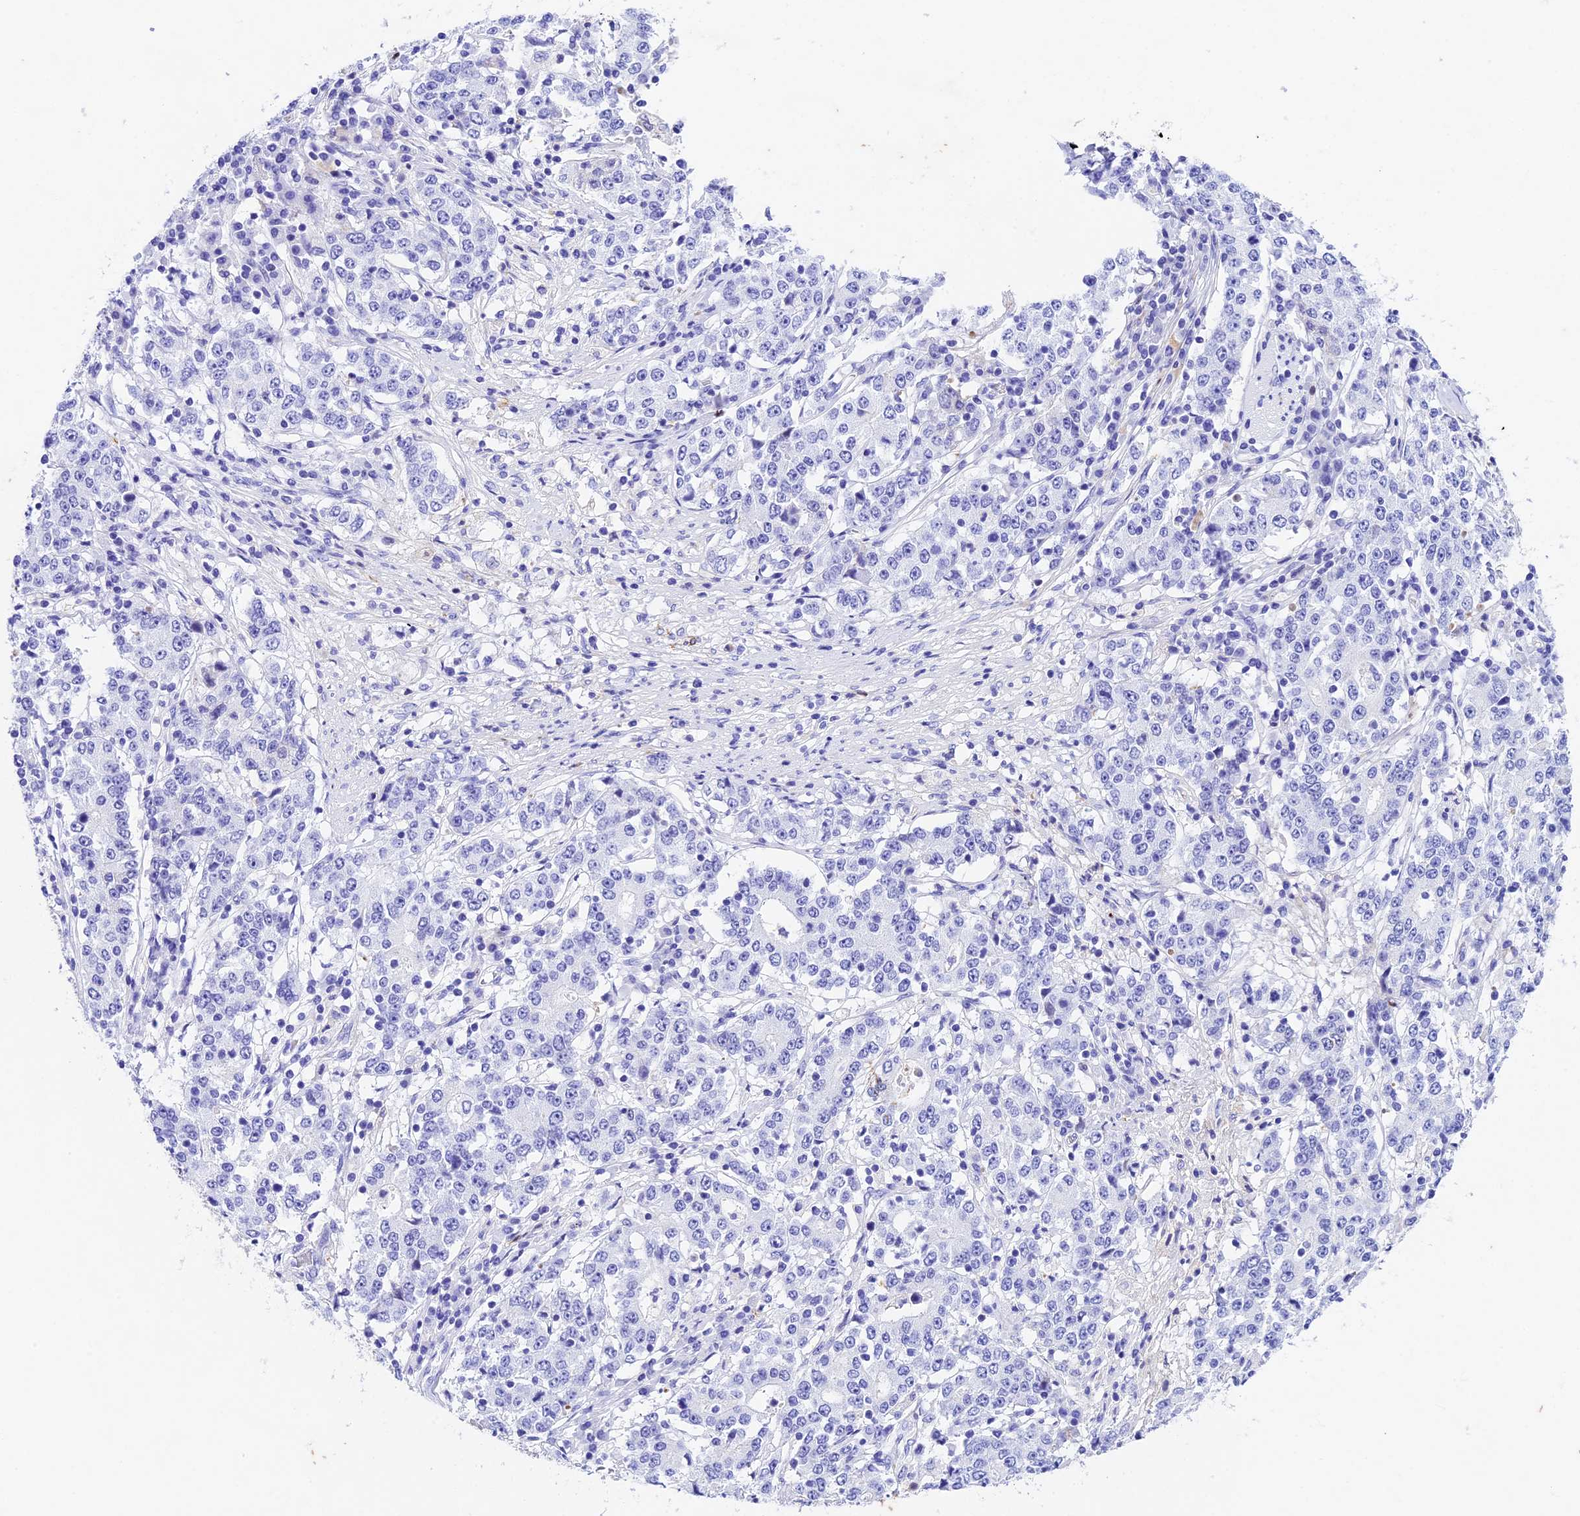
{"staining": {"intensity": "negative", "quantity": "none", "location": "none"}, "tissue": "stomach cancer", "cell_type": "Tumor cells", "image_type": "cancer", "snomed": [{"axis": "morphology", "description": "Adenocarcinoma, NOS"}, {"axis": "topography", "description": "Stomach"}], "caption": "This is an immunohistochemistry photomicrograph of stomach adenocarcinoma. There is no staining in tumor cells.", "gene": "PSG11", "patient": {"sex": "male", "age": 59}}